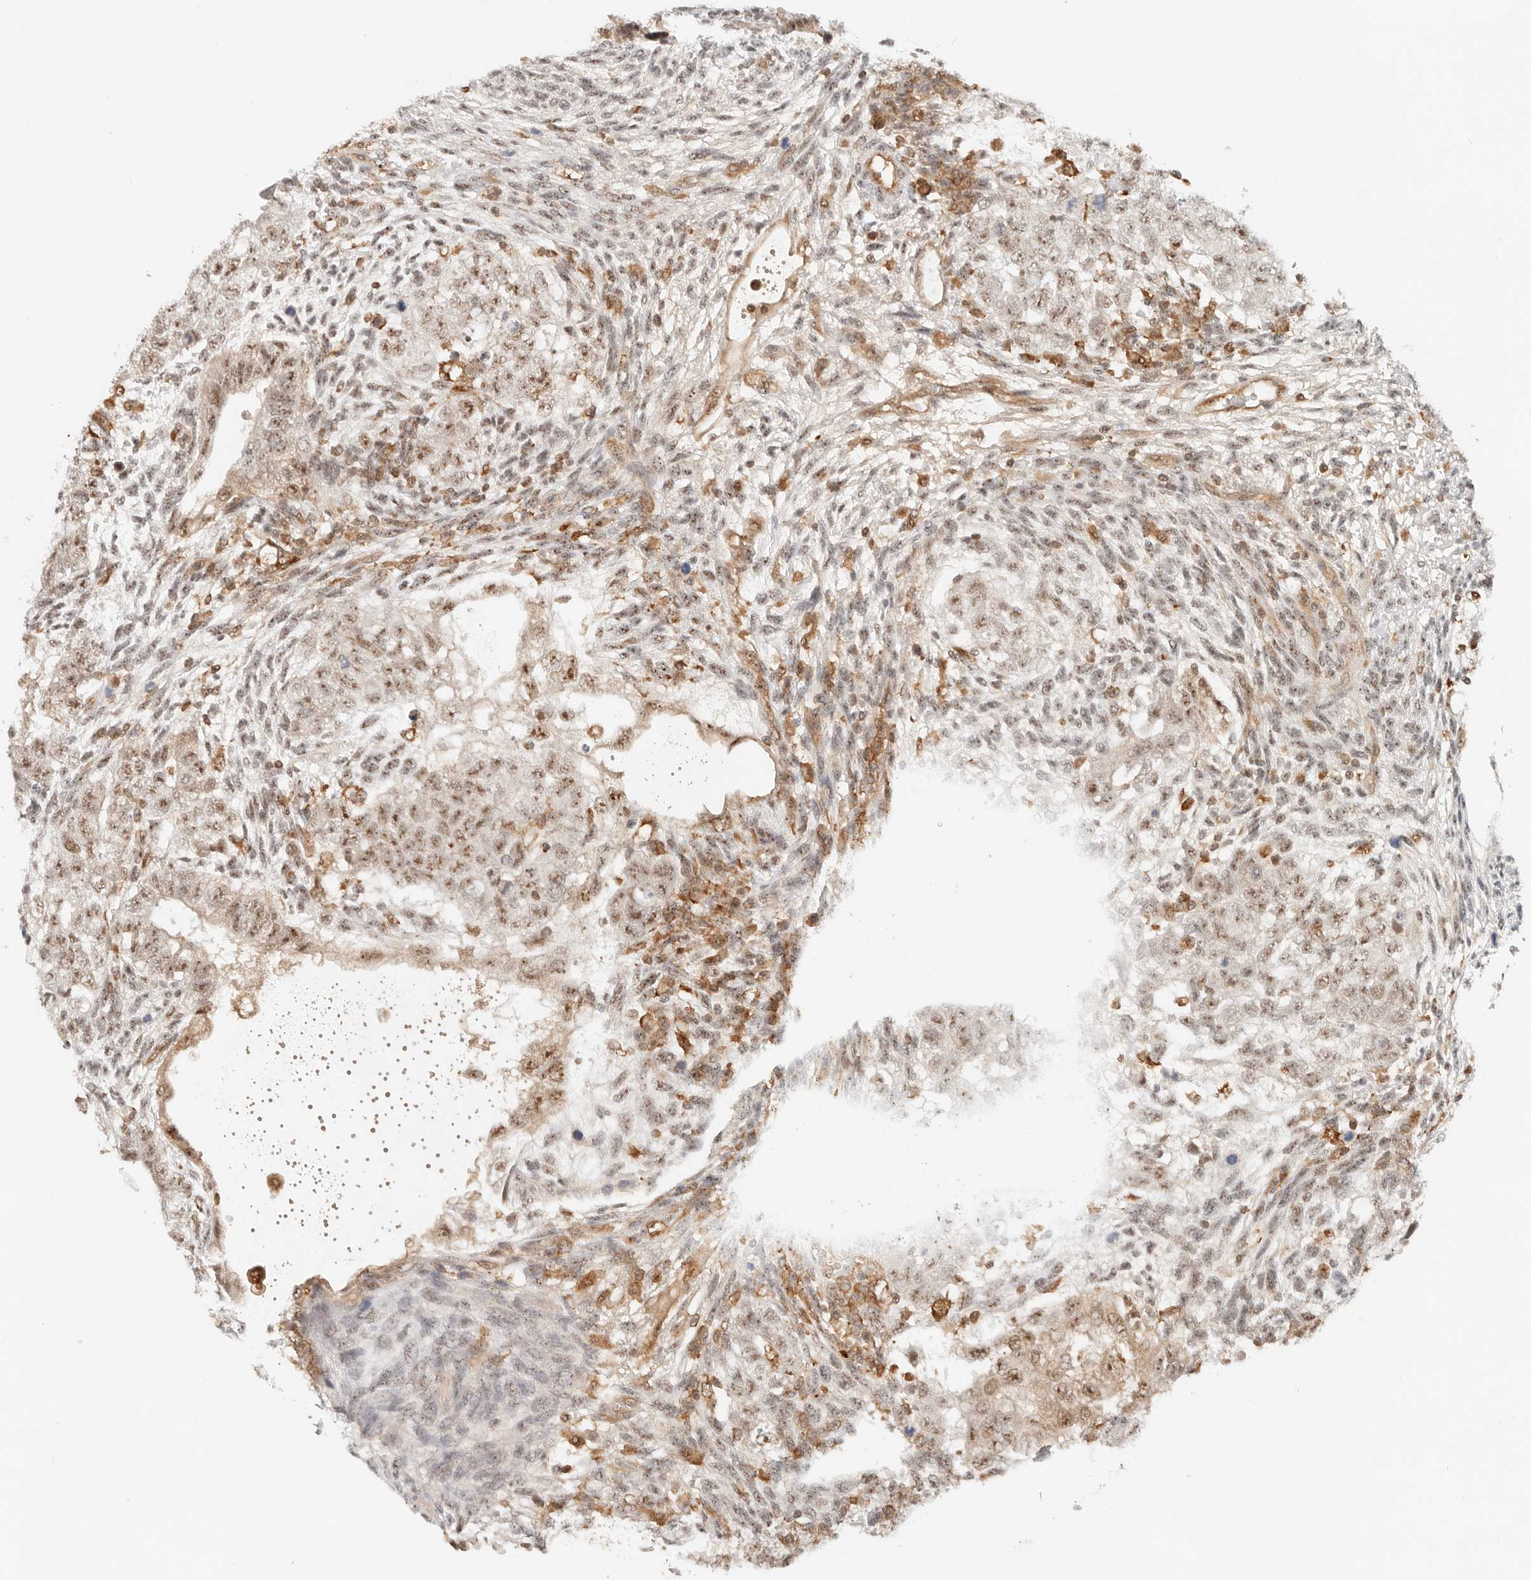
{"staining": {"intensity": "moderate", "quantity": ">75%", "location": "nuclear"}, "tissue": "testis cancer", "cell_type": "Tumor cells", "image_type": "cancer", "snomed": [{"axis": "morphology", "description": "Carcinoma, Embryonal, NOS"}, {"axis": "topography", "description": "Testis"}], "caption": "A brown stain labels moderate nuclear positivity of a protein in embryonal carcinoma (testis) tumor cells. The staining is performed using DAB brown chromogen to label protein expression. The nuclei are counter-stained blue using hematoxylin.", "gene": "HEXD", "patient": {"sex": "male", "age": 37}}